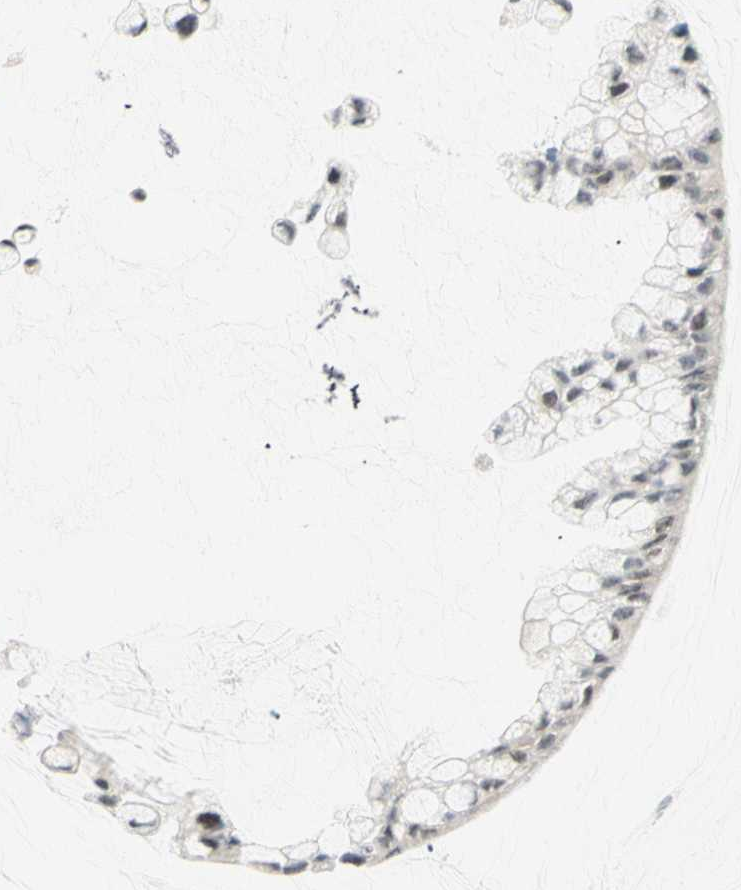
{"staining": {"intensity": "negative", "quantity": "none", "location": "none"}, "tissue": "ovarian cancer", "cell_type": "Tumor cells", "image_type": "cancer", "snomed": [{"axis": "morphology", "description": "Cystadenocarcinoma, mucinous, NOS"}, {"axis": "topography", "description": "Ovary"}], "caption": "High magnification brightfield microscopy of ovarian cancer (mucinous cystadenocarcinoma) stained with DAB (3,3'-diaminobenzidine) (brown) and counterstained with hematoxylin (blue): tumor cells show no significant positivity.", "gene": "PKNOX1", "patient": {"sex": "female", "age": 39}}